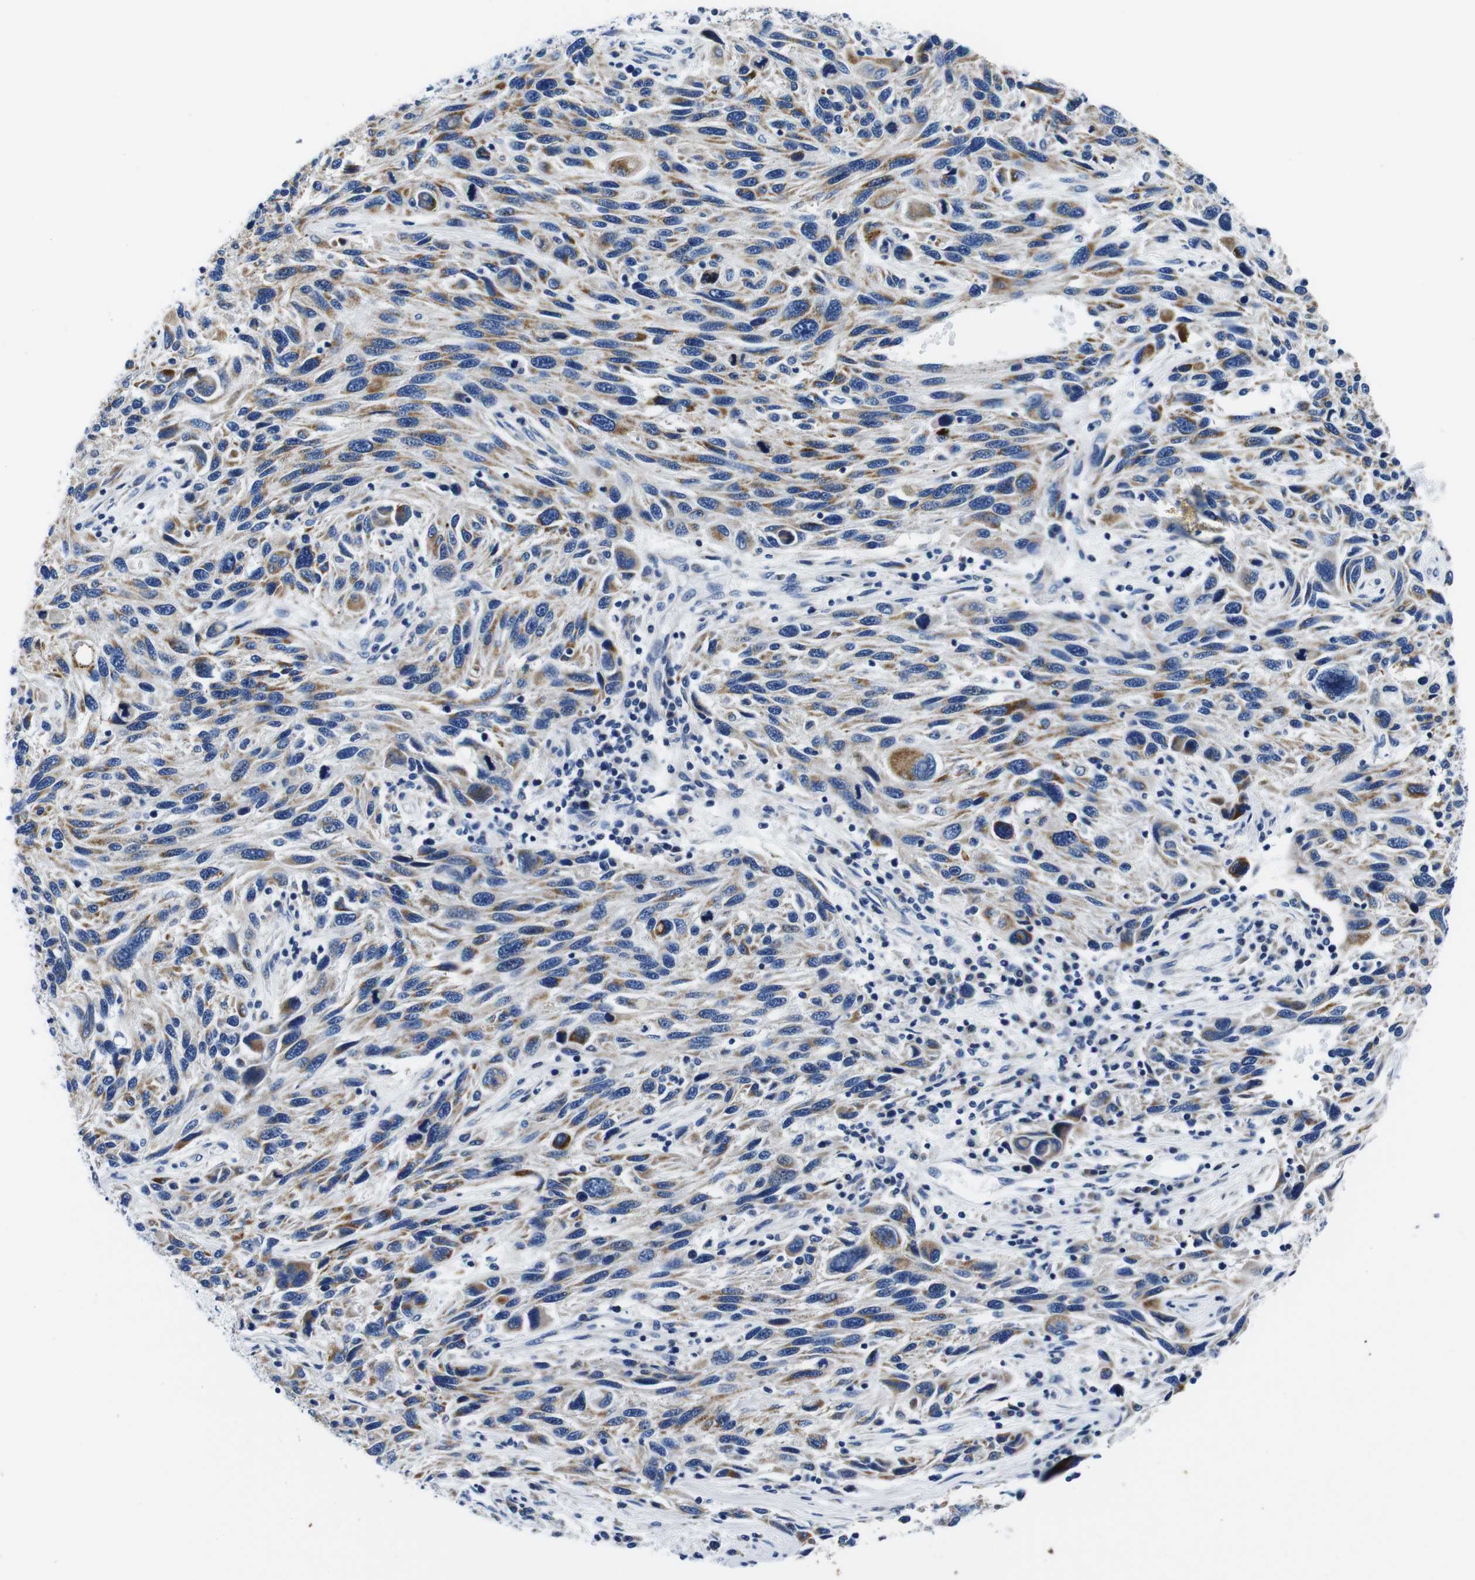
{"staining": {"intensity": "moderate", "quantity": "25%-75%", "location": "cytoplasmic/membranous"}, "tissue": "melanoma", "cell_type": "Tumor cells", "image_type": "cancer", "snomed": [{"axis": "morphology", "description": "Malignant melanoma, NOS"}, {"axis": "topography", "description": "Skin"}], "caption": "Human malignant melanoma stained with a brown dye exhibits moderate cytoplasmic/membranous positive staining in about 25%-75% of tumor cells.", "gene": "SNX19", "patient": {"sex": "male", "age": 53}}